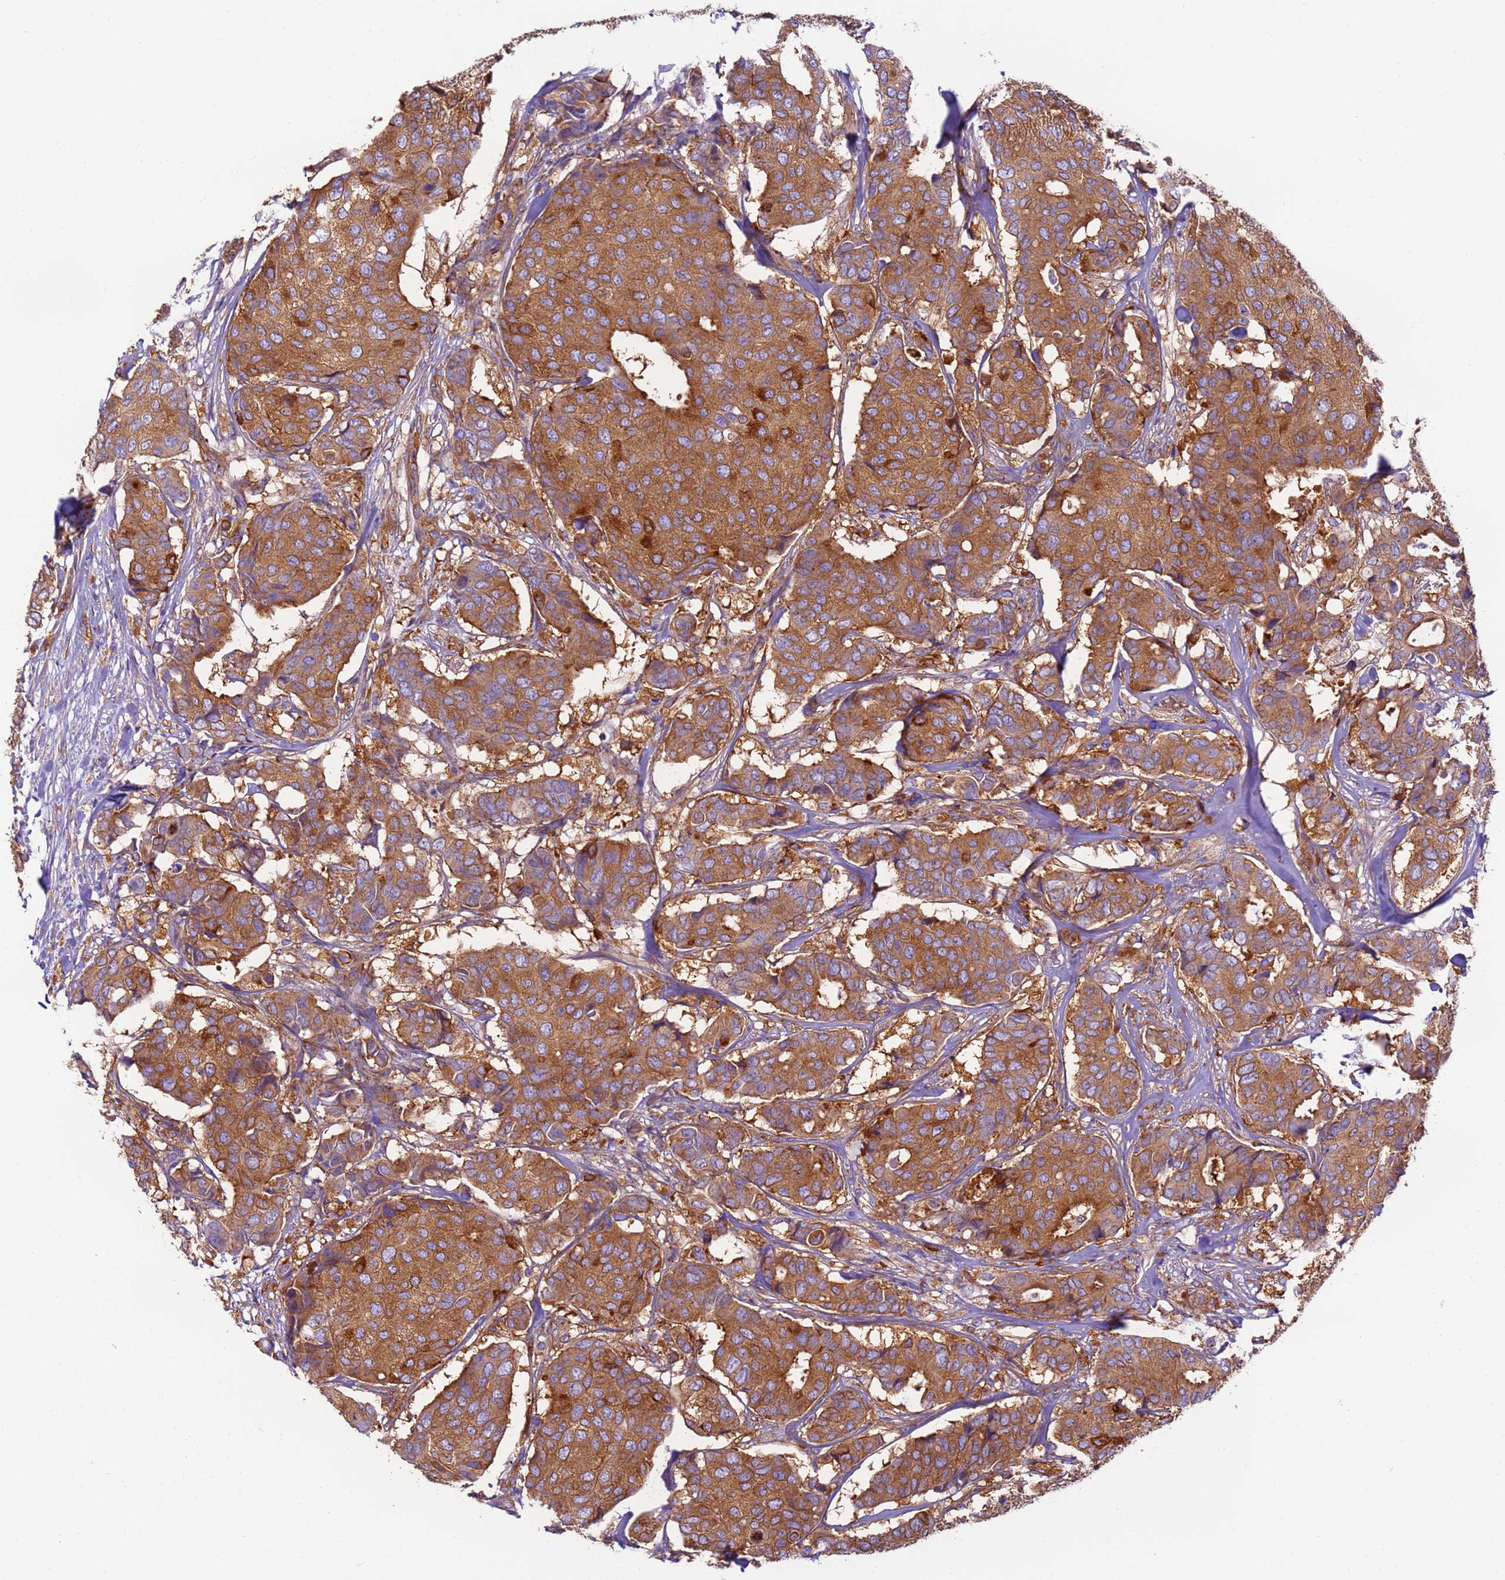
{"staining": {"intensity": "strong", "quantity": ">75%", "location": "cytoplasmic/membranous"}, "tissue": "breast cancer", "cell_type": "Tumor cells", "image_type": "cancer", "snomed": [{"axis": "morphology", "description": "Duct carcinoma"}, {"axis": "topography", "description": "Breast"}], "caption": "Tumor cells show high levels of strong cytoplasmic/membranous positivity in approximately >75% of cells in breast cancer.", "gene": "DYNC1I2", "patient": {"sex": "female", "age": 75}}